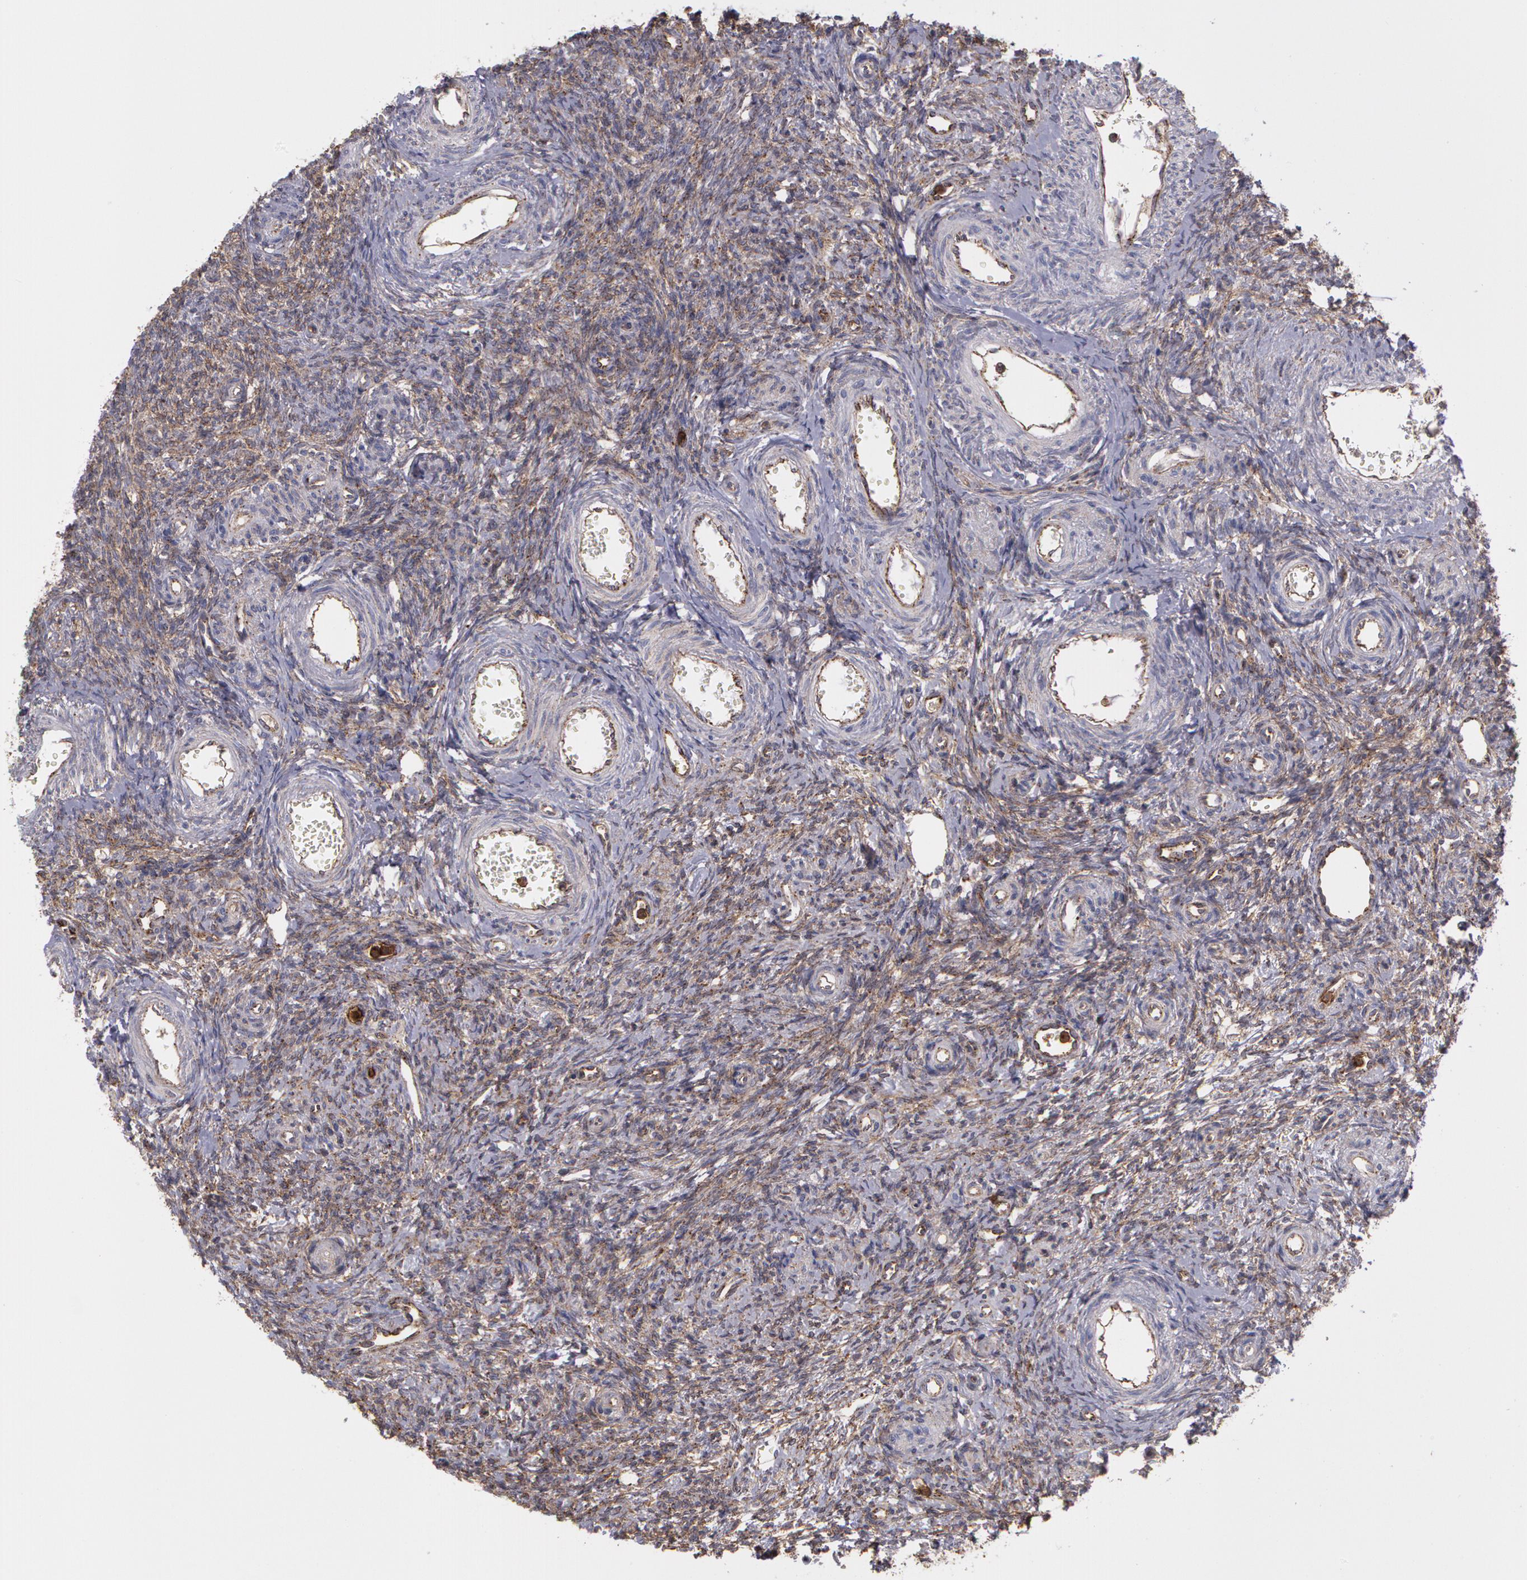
{"staining": {"intensity": "moderate", "quantity": ">75%", "location": "cytoplasmic/membranous"}, "tissue": "ovary", "cell_type": "Ovarian stroma cells", "image_type": "normal", "snomed": [{"axis": "morphology", "description": "Normal tissue, NOS"}, {"axis": "topography", "description": "Ovary"}], "caption": "Protein analysis of benign ovary reveals moderate cytoplasmic/membranous expression in about >75% of ovarian stroma cells.", "gene": "FLOT2", "patient": {"sex": "female", "age": 39}}